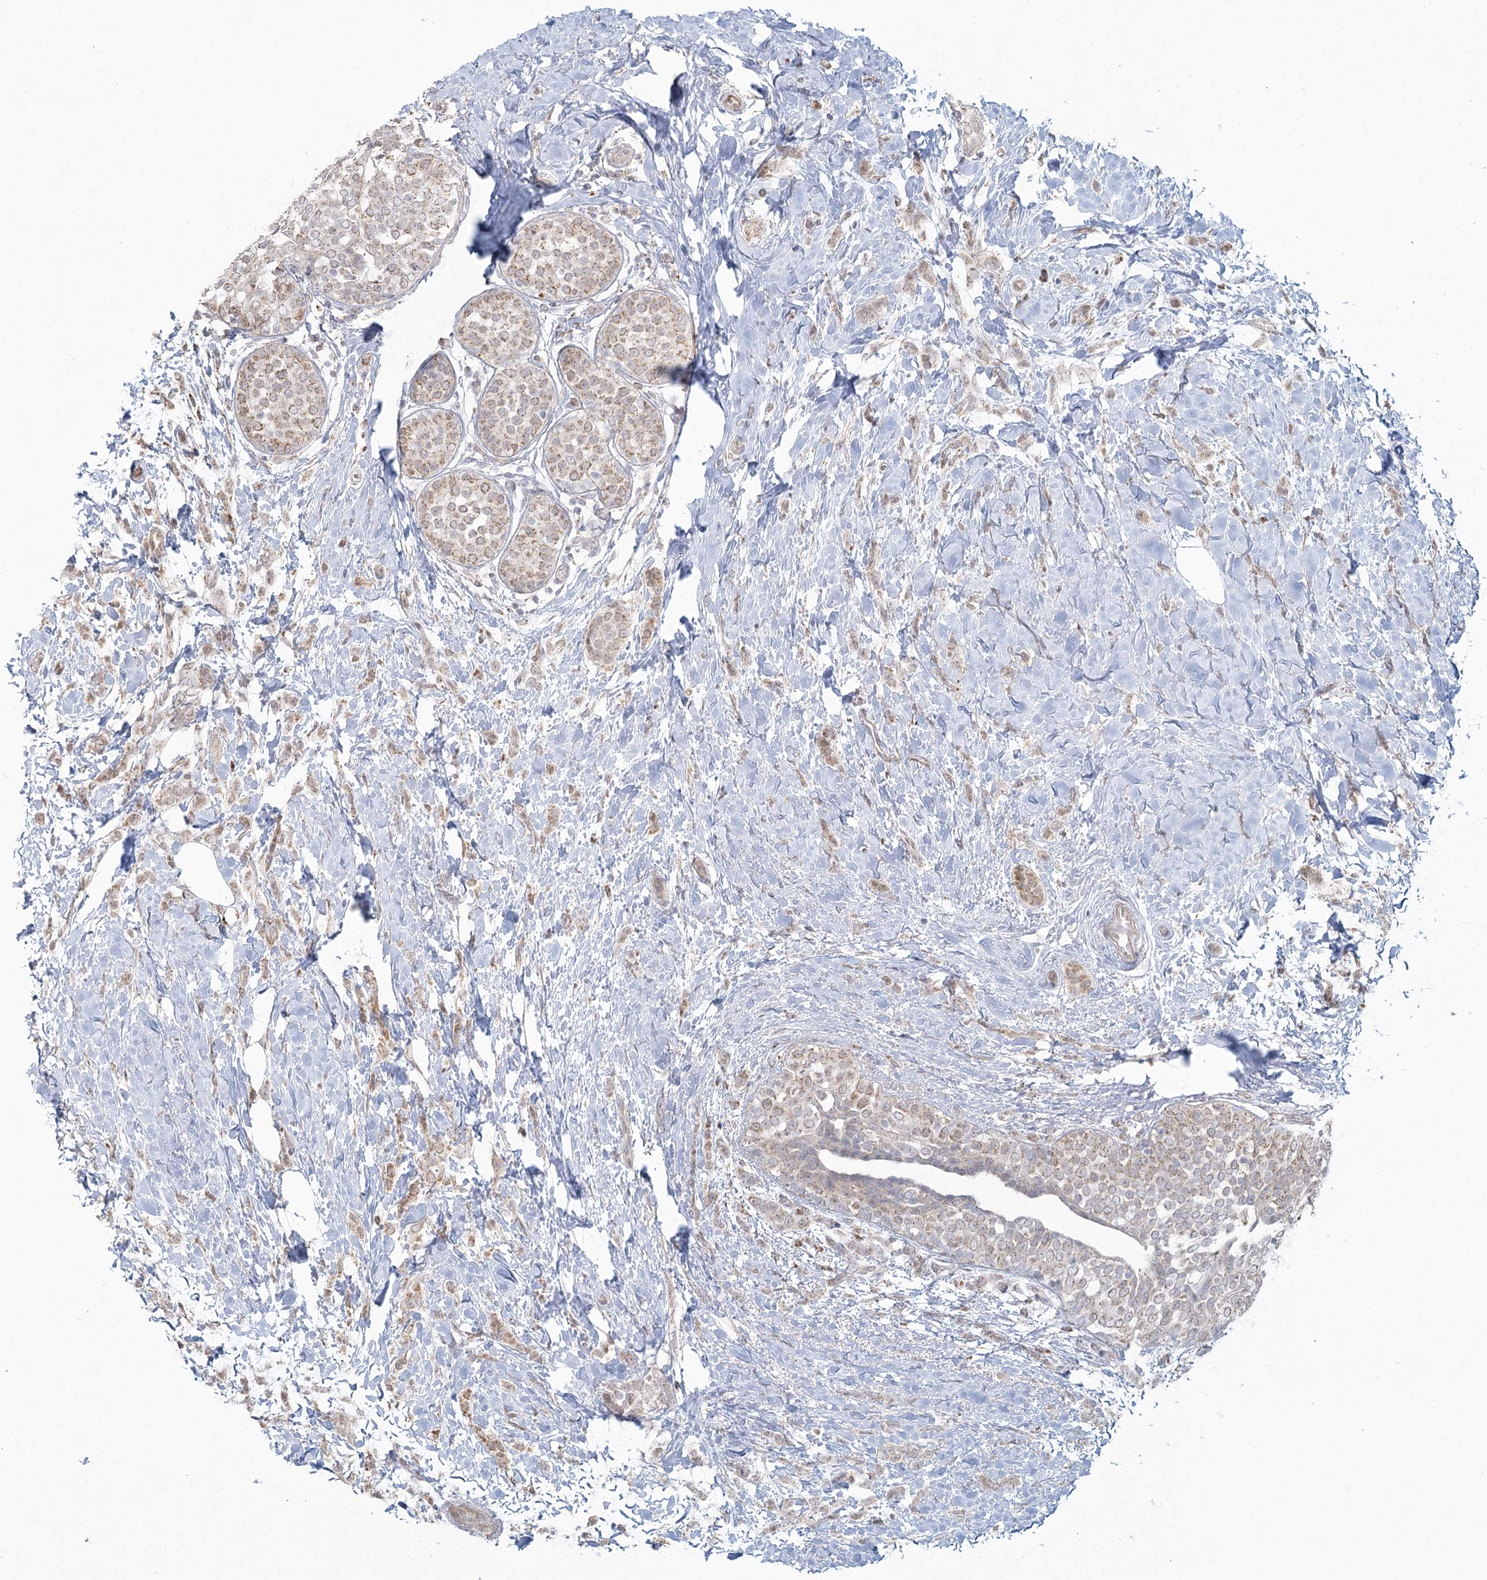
{"staining": {"intensity": "weak", "quantity": ">75%", "location": "cytoplasmic/membranous"}, "tissue": "breast cancer", "cell_type": "Tumor cells", "image_type": "cancer", "snomed": [{"axis": "morphology", "description": "Lobular carcinoma, in situ"}, {"axis": "morphology", "description": "Lobular carcinoma"}, {"axis": "topography", "description": "Breast"}], "caption": "Immunohistochemistry (IHC) image of human lobular carcinoma in situ (breast) stained for a protein (brown), which reveals low levels of weak cytoplasmic/membranous positivity in about >75% of tumor cells.", "gene": "LACTB", "patient": {"sex": "female", "age": 41}}